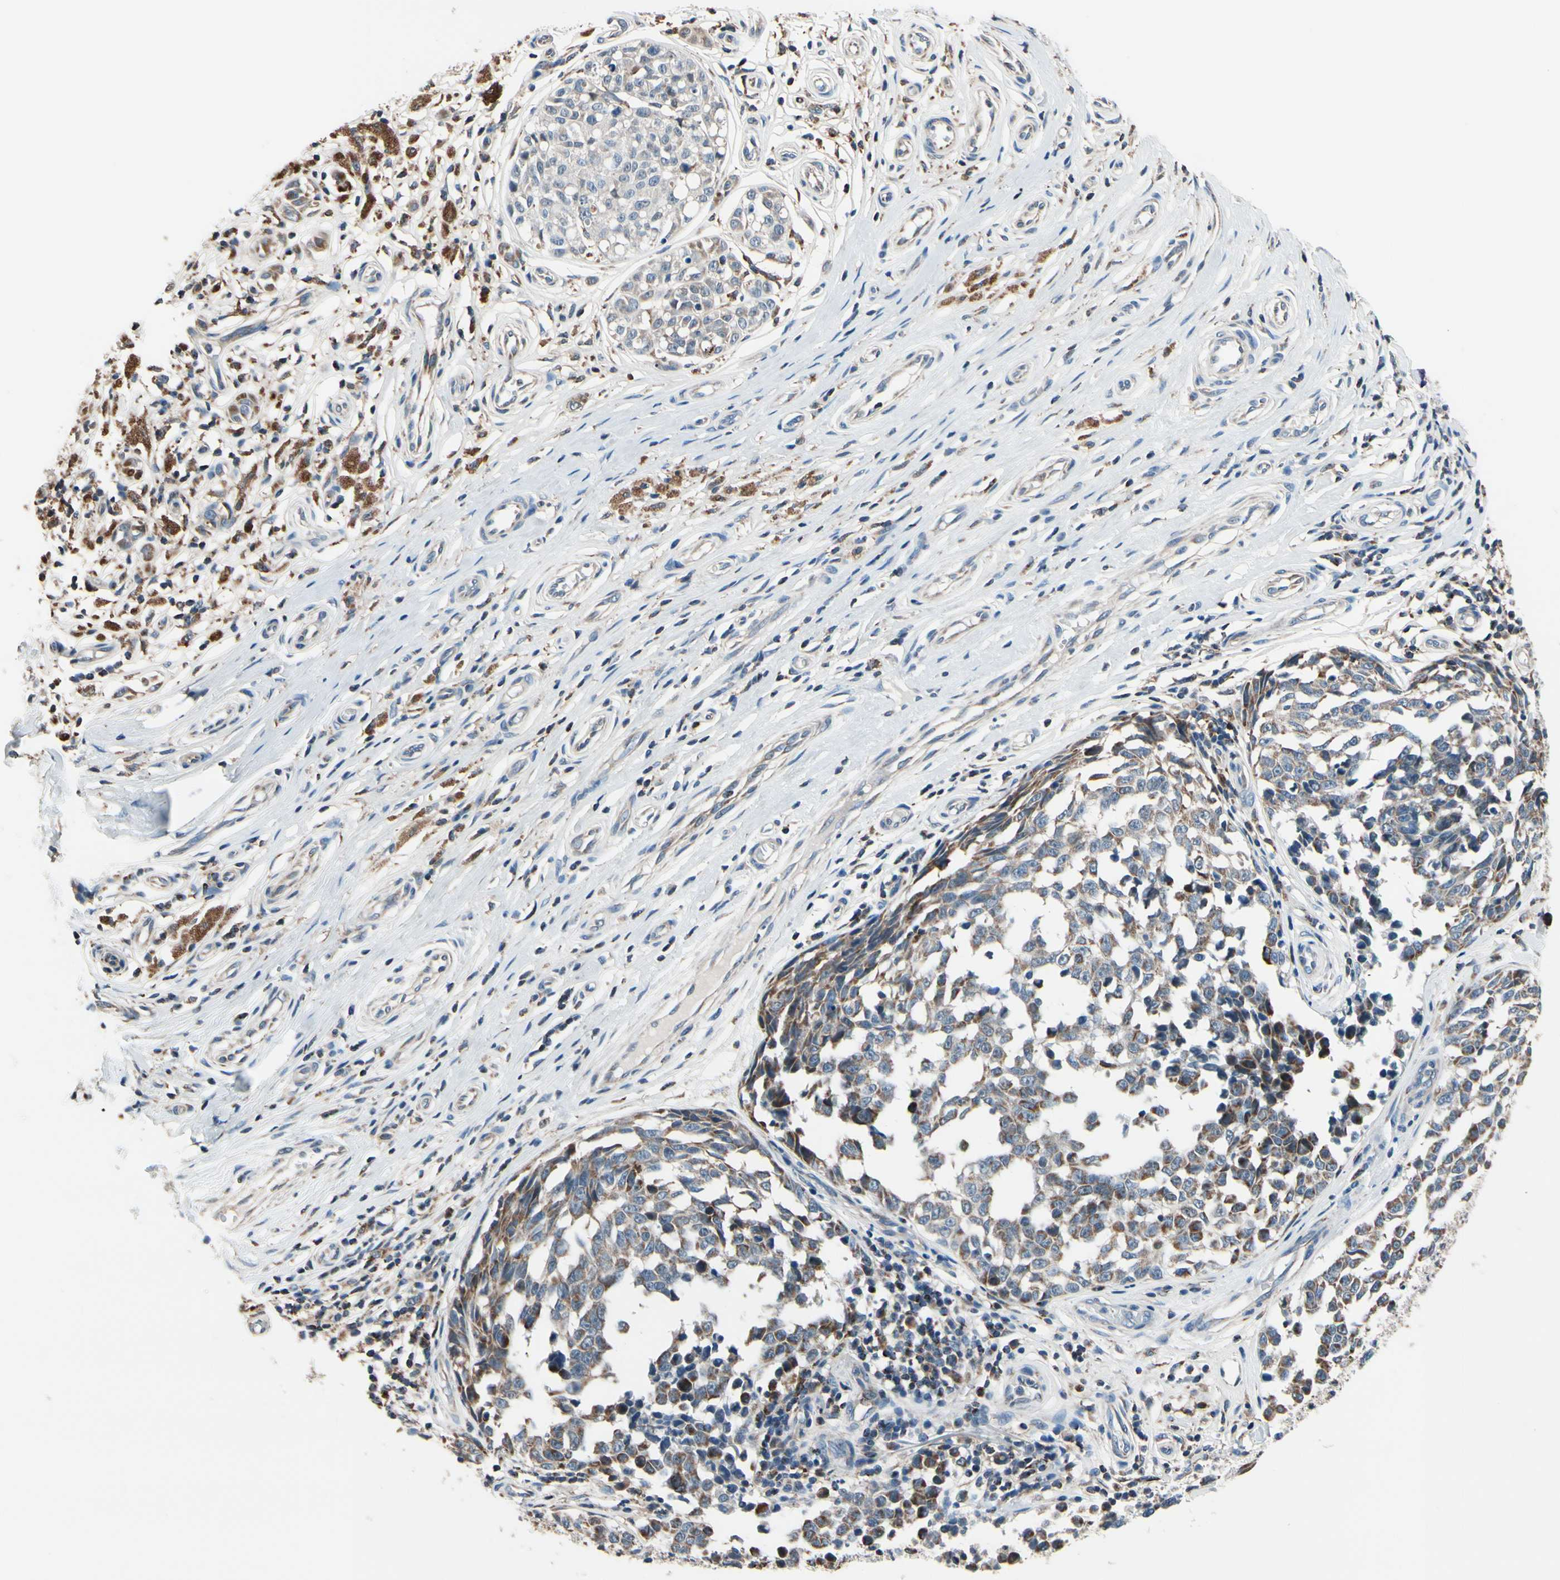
{"staining": {"intensity": "moderate", "quantity": ">75%", "location": "cytoplasmic/membranous"}, "tissue": "melanoma", "cell_type": "Tumor cells", "image_type": "cancer", "snomed": [{"axis": "morphology", "description": "Malignant melanoma, NOS"}, {"axis": "topography", "description": "Skin"}], "caption": "Protein expression by IHC exhibits moderate cytoplasmic/membranous positivity in about >75% of tumor cells in melanoma.", "gene": "TMEM176A", "patient": {"sex": "female", "age": 64}}